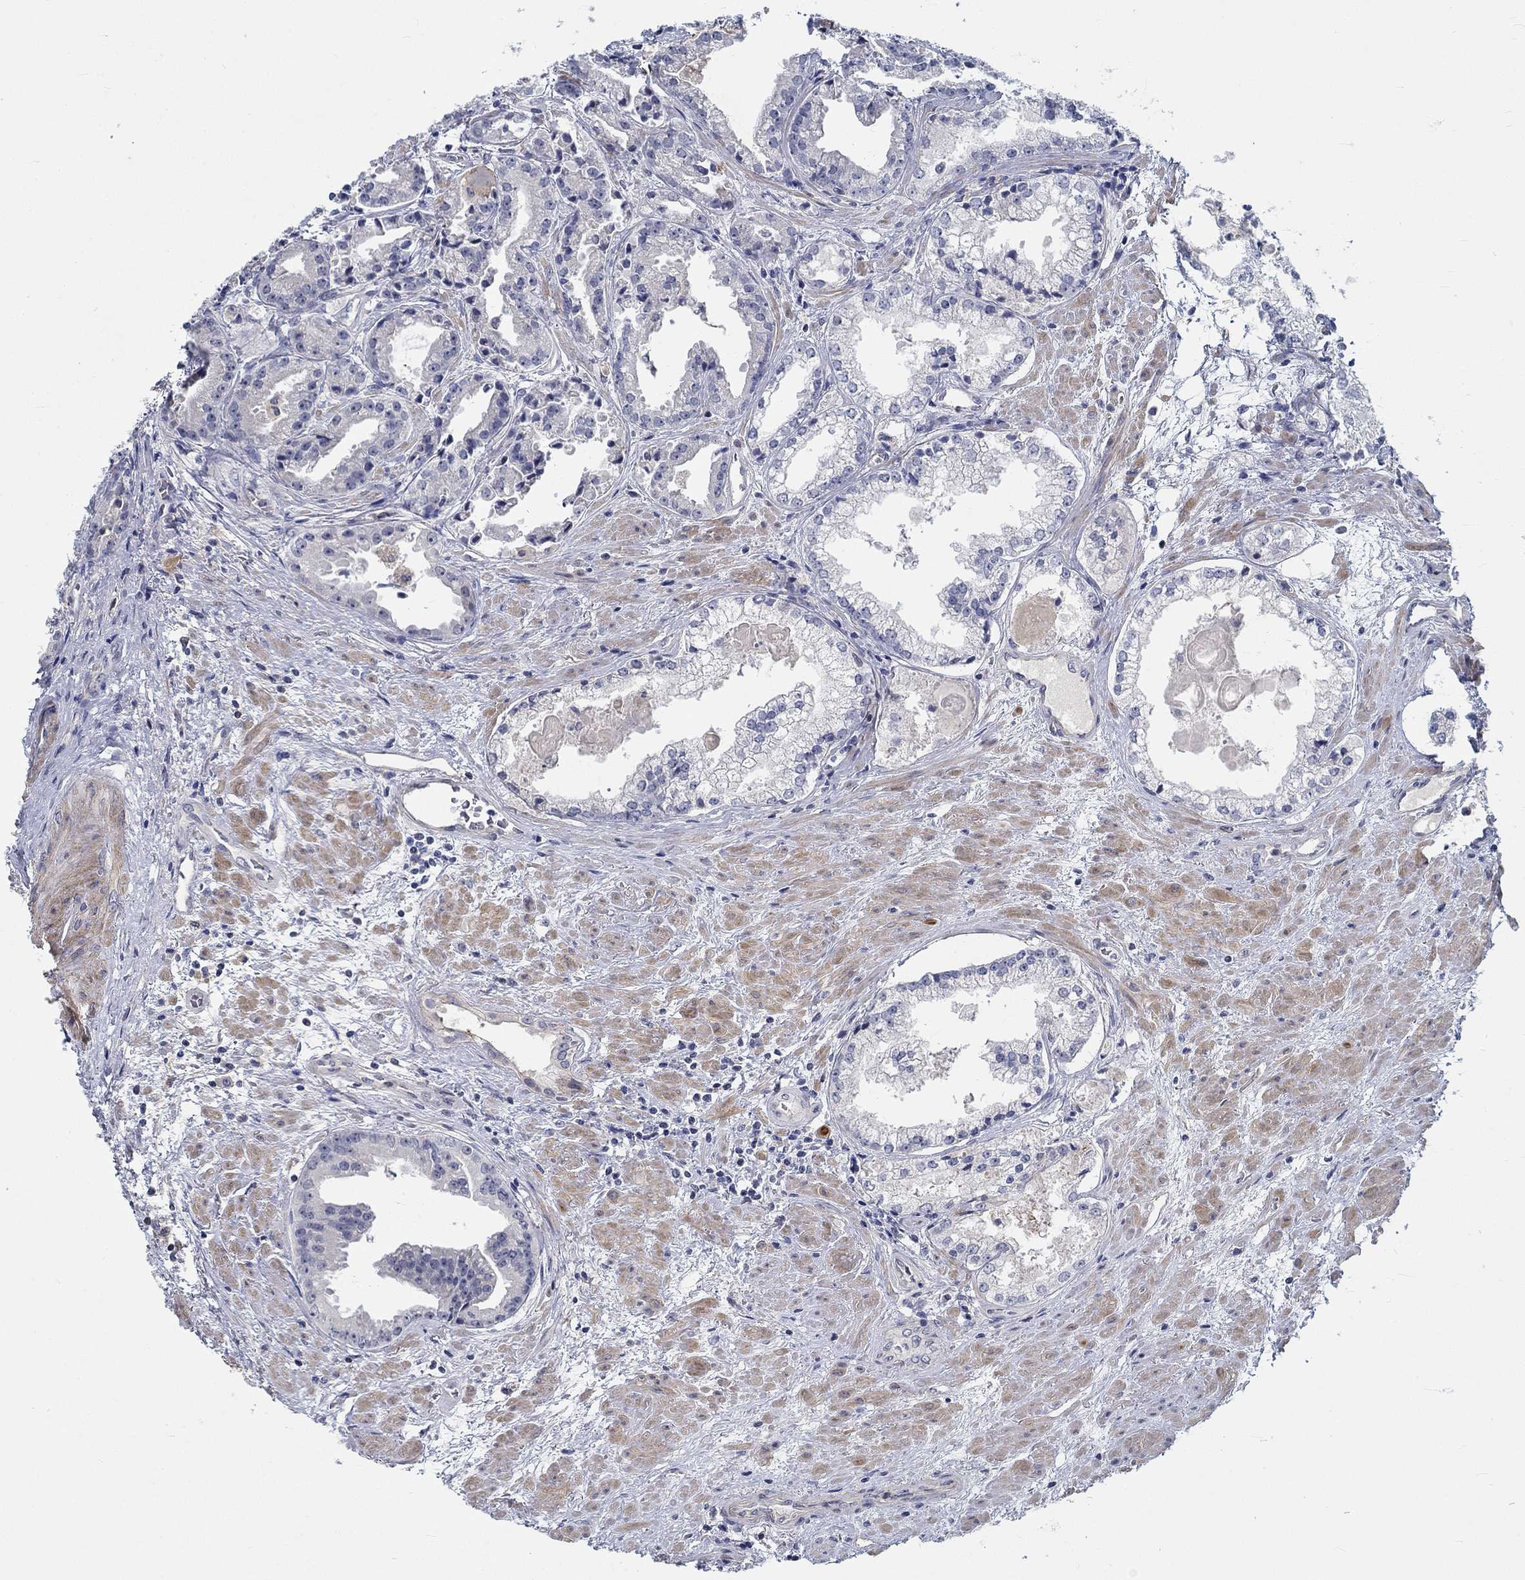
{"staining": {"intensity": "negative", "quantity": "none", "location": "none"}, "tissue": "prostate cancer", "cell_type": "Tumor cells", "image_type": "cancer", "snomed": [{"axis": "morphology", "description": "Adenocarcinoma, NOS"}, {"axis": "morphology", "description": "Adenocarcinoma, High grade"}, {"axis": "topography", "description": "Prostate"}], "caption": "IHC photomicrograph of neoplastic tissue: human prostate cancer (adenocarcinoma) stained with DAB (3,3'-diaminobenzidine) displays no significant protein expression in tumor cells. The staining was performed using DAB (3,3'-diaminobenzidine) to visualize the protein expression in brown, while the nuclei were stained in blue with hematoxylin (Magnification: 20x).", "gene": "MYBPC1", "patient": {"sex": "male", "age": 64}}